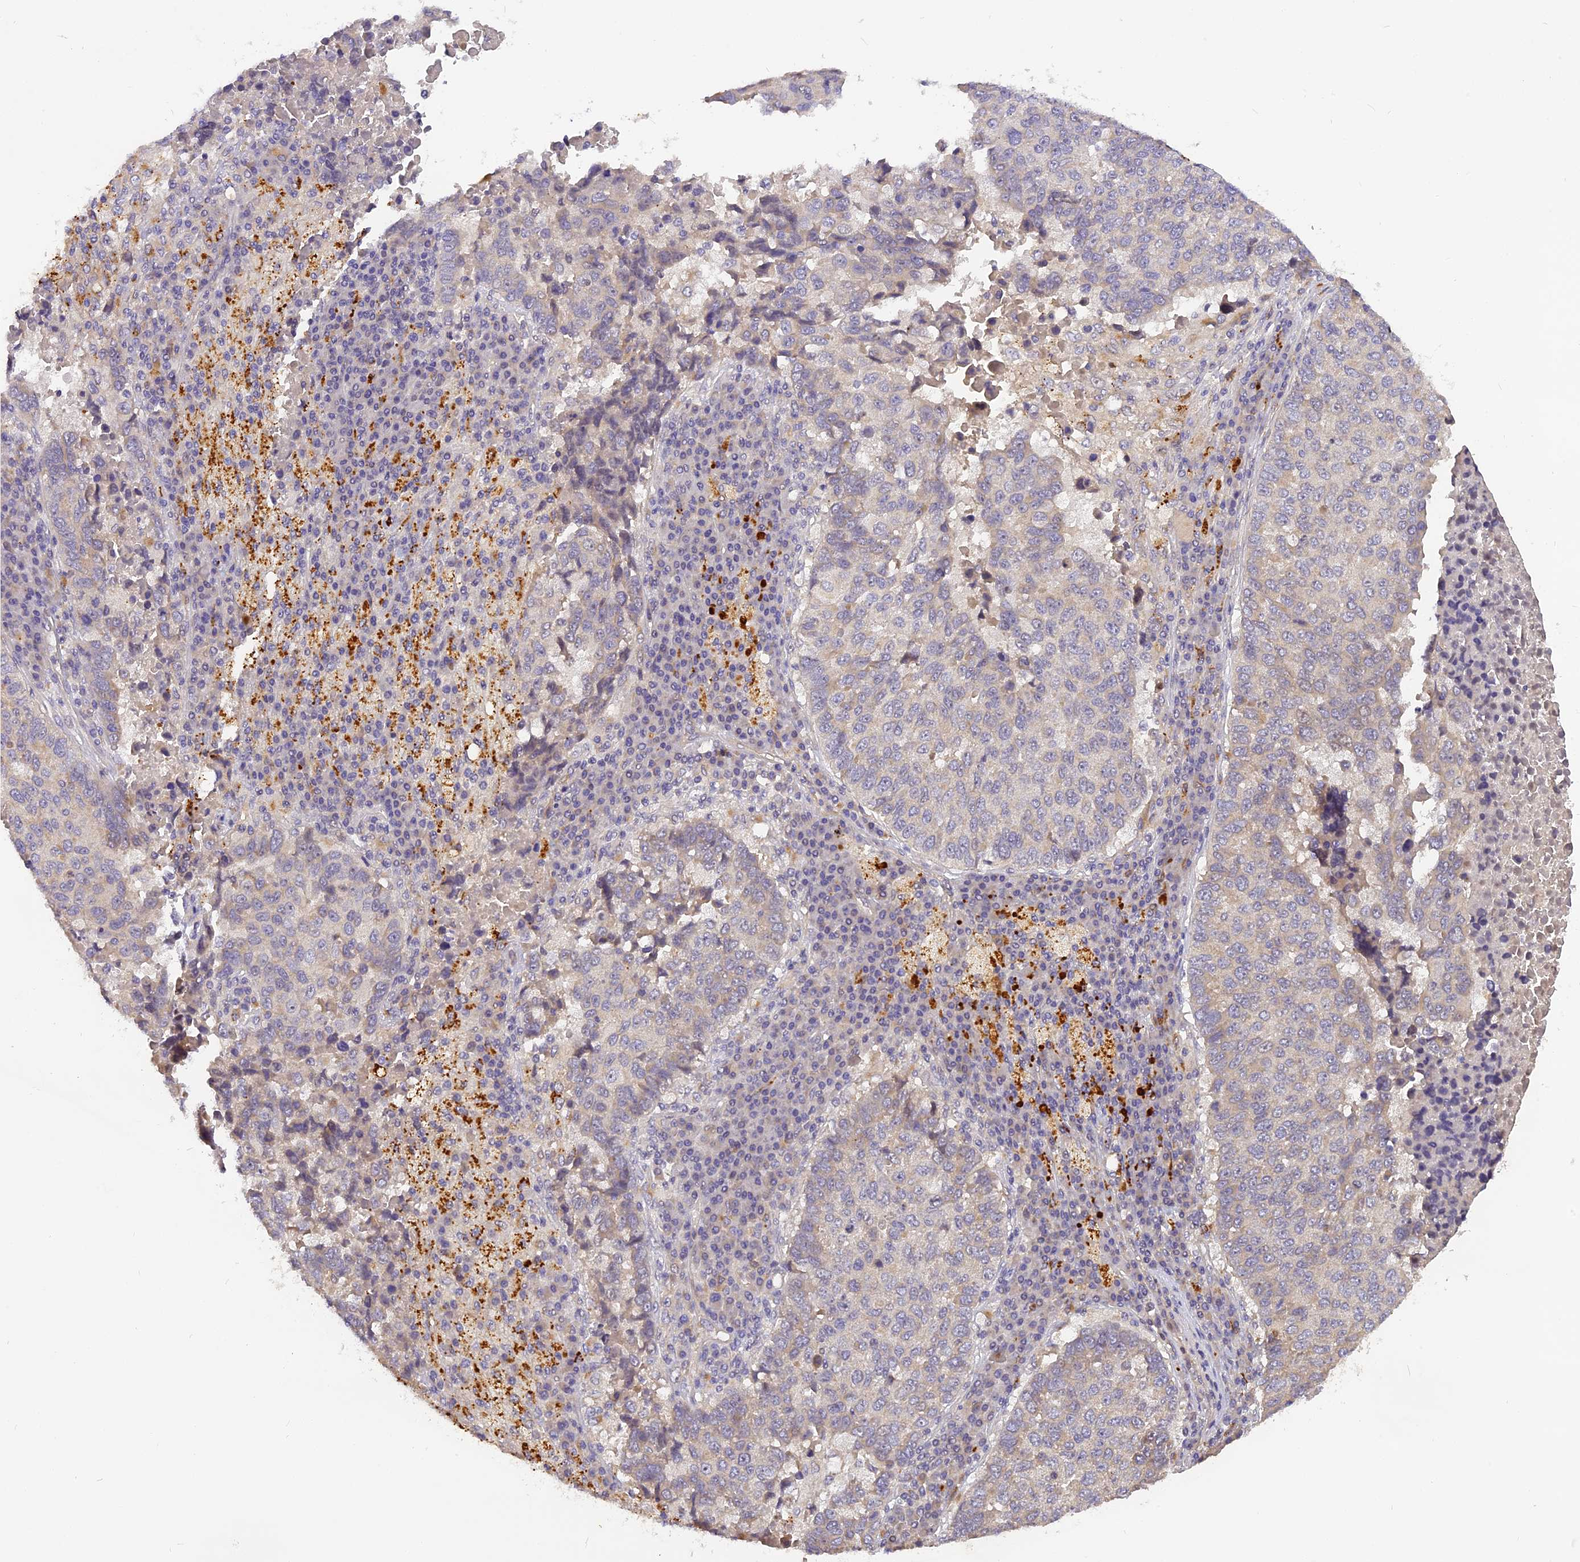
{"staining": {"intensity": "negative", "quantity": "none", "location": "none"}, "tissue": "lung cancer", "cell_type": "Tumor cells", "image_type": "cancer", "snomed": [{"axis": "morphology", "description": "Squamous cell carcinoma, NOS"}, {"axis": "topography", "description": "Lung"}], "caption": "IHC of lung cancer (squamous cell carcinoma) demonstrates no staining in tumor cells.", "gene": "FNIP2", "patient": {"sex": "male", "age": 73}}